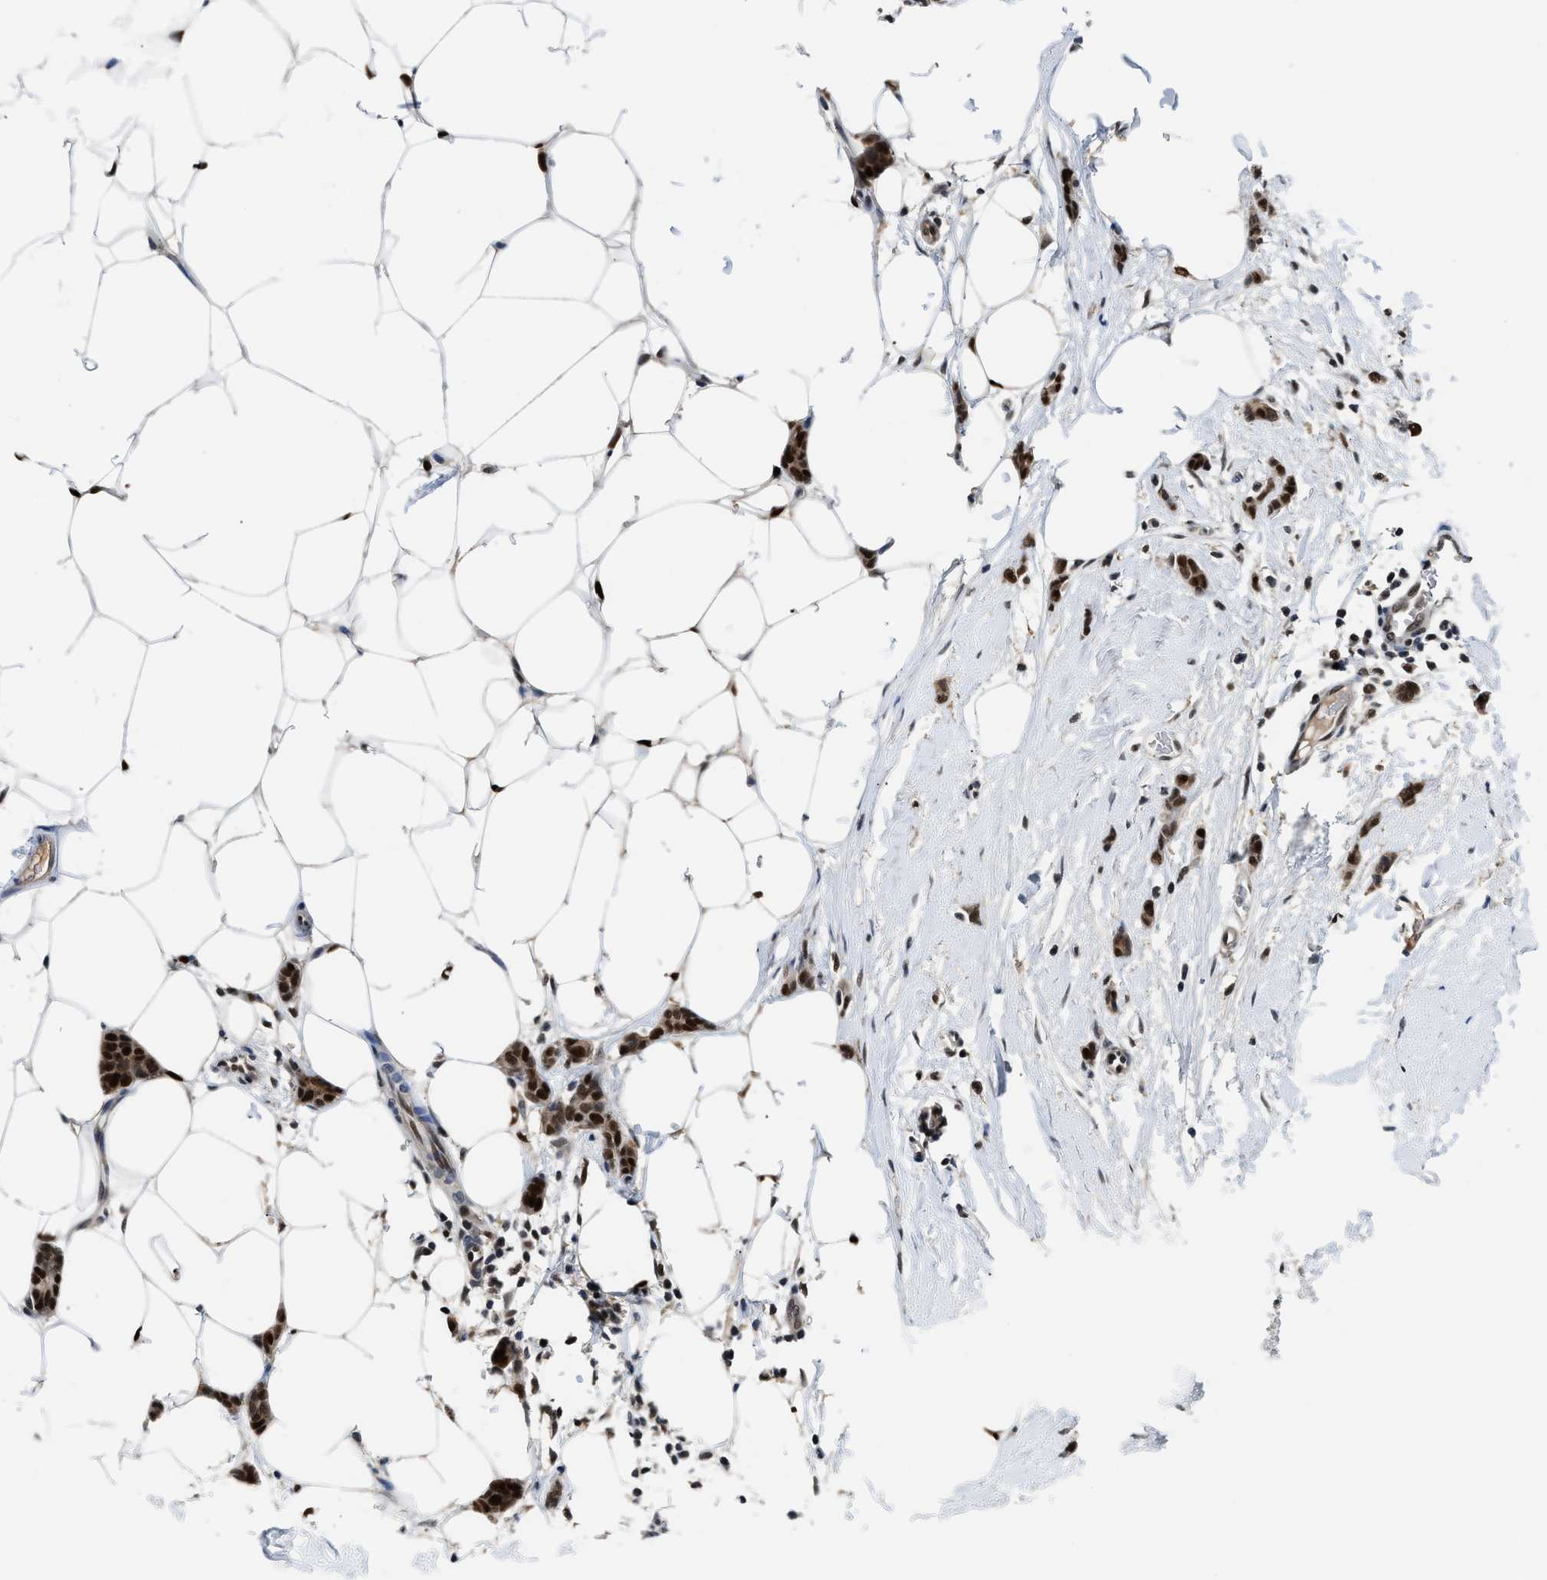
{"staining": {"intensity": "strong", "quantity": ">75%", "location": "nuclear"}, "tissue": "breast cancer", "cell_type": "Tumor cells", "image_type": "cancer", "snomed": [{"axis": "morphology", "description": "Lobular carcinoma"}, {"axis": "topography", "description": "Skin"}, {"axis": "topography", "description": "Breast"}], "caption": "DAB immunohistochemical staining of breast cancer (lobular carcinoma) reveals strong nuclear protein expression in about >75% of tumor cells. Using DAB (brown) and hematoxylin (blue) stains, captured at high magnification using brightfield microscopy.", "gene": "ALX1", "patient": {"sex": "female", "age": 46}}